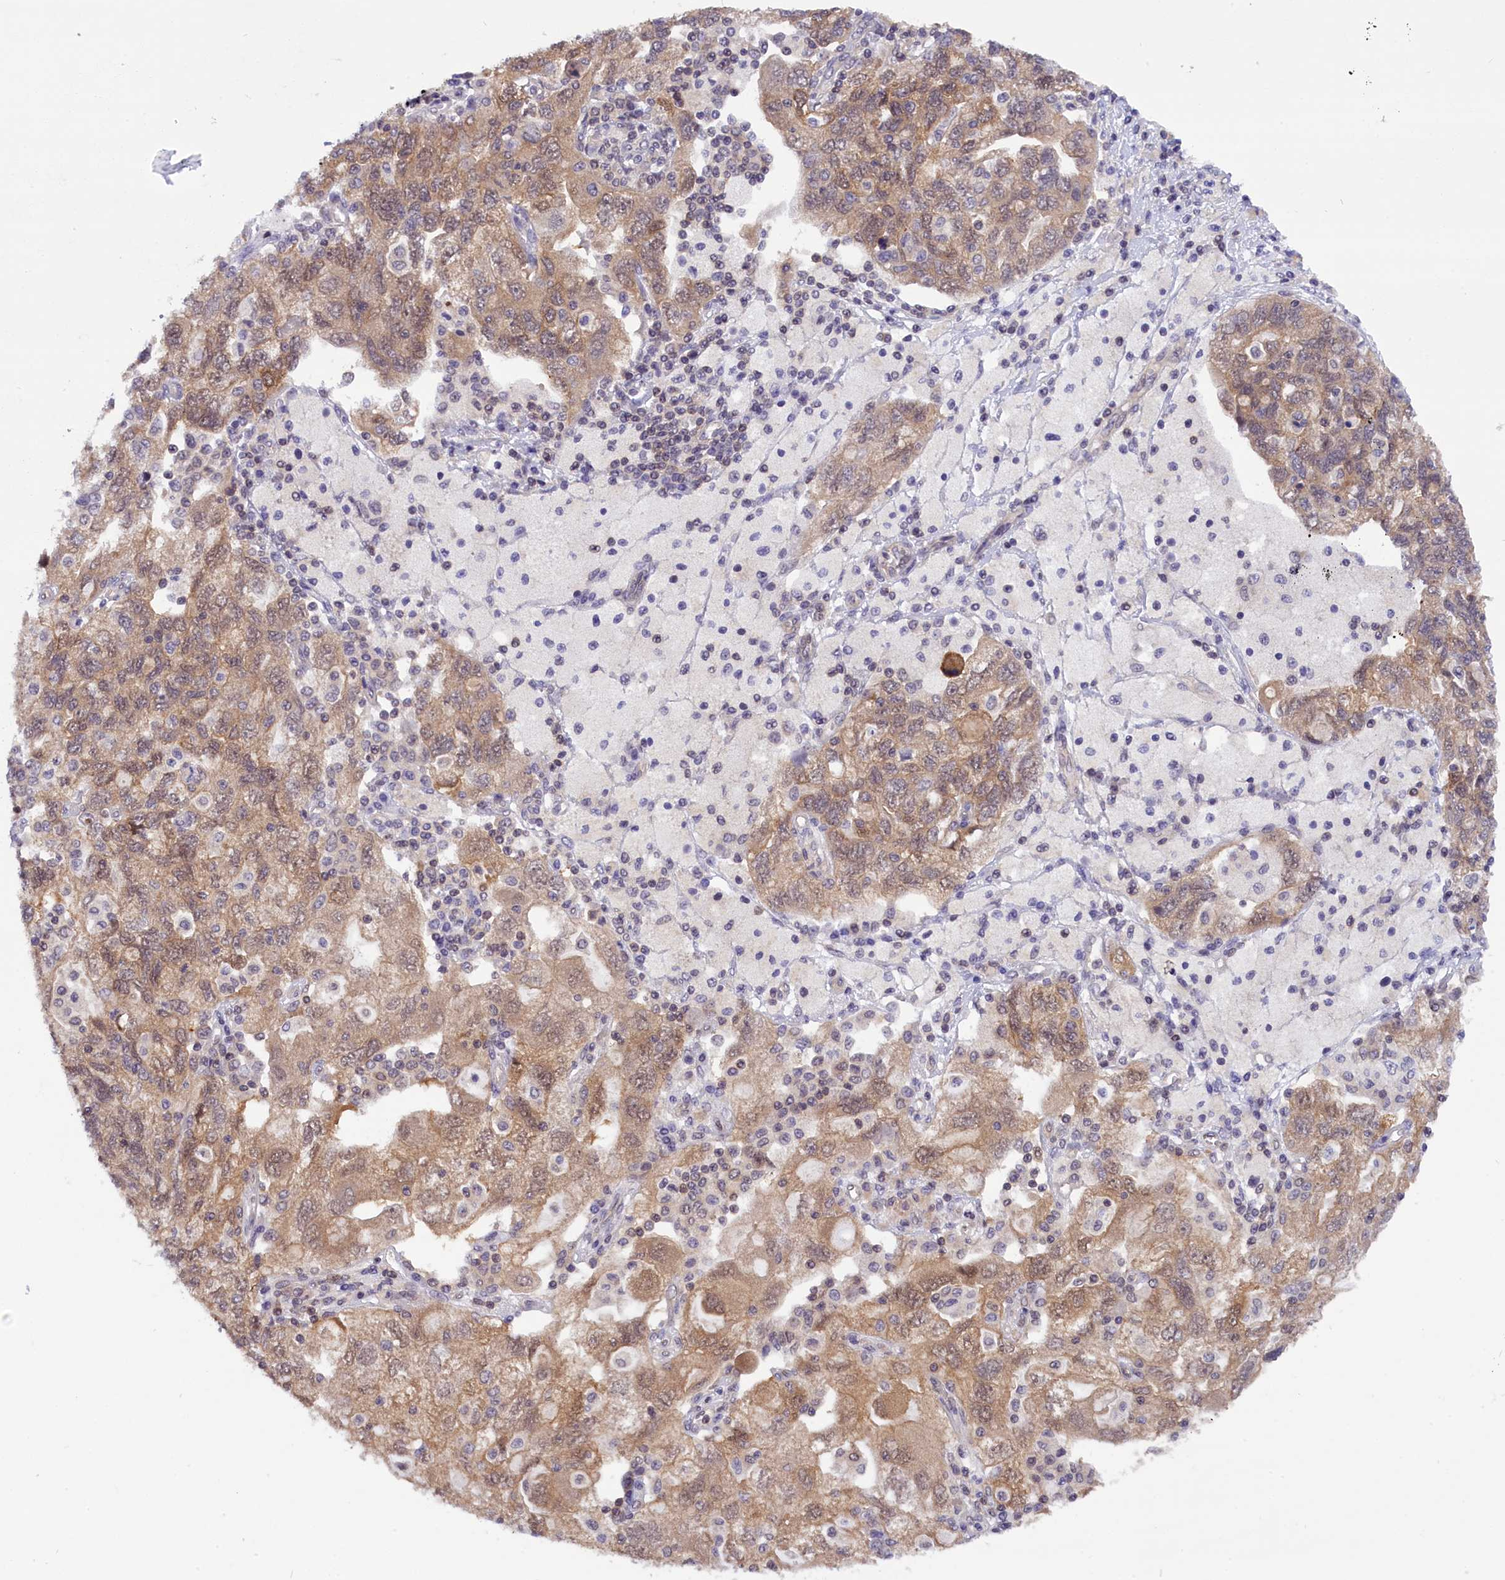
{"staining": {"intensity": "moderate", "quantity": ">75%", "location": "cytoplasmic/membranous"}, "tissue": "ovarian cancer", "cell_type": "Tumor cells", "image_type": "cancer", "snomed": [{"axis": "morphology", "description": "Carcinoma, NOS"}, {"axis": "morphology", "description": "Cystadenocarcinoma, serous, NOS"}, {"axis": "topography", "description": "Ovary"}], "caption": "A brown stain shows moderate cytoplasmic/membranous expression of a protein in ovarian cancer (serous cystadenocarcinoma) tumor cells.", "gene": "TBCB", "patient": {"sex": "female", "age": 69}}